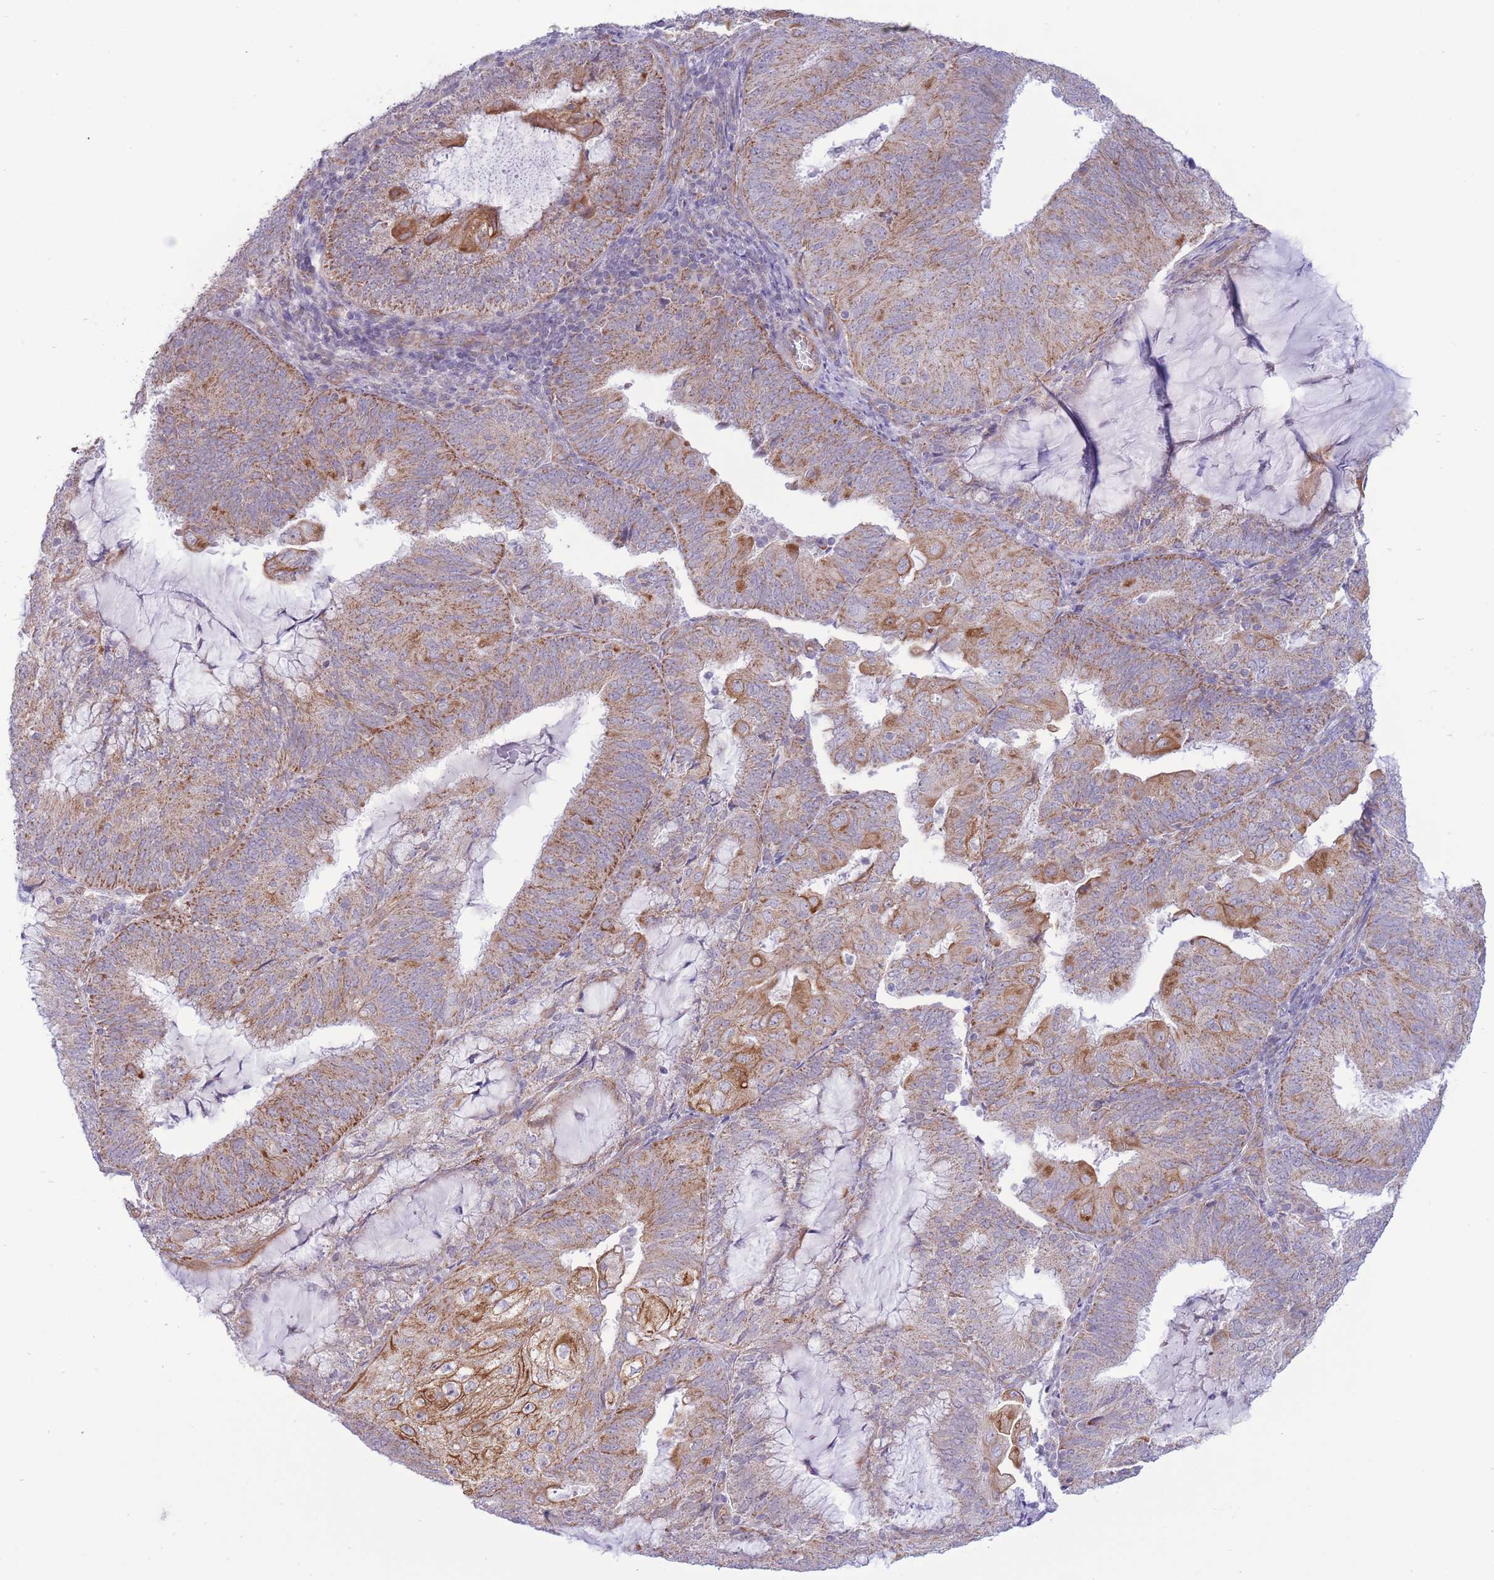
{"staining": {"intensity": "moderate", "quantity": ">75%", "location": "cytoplasmic/membranous"}, "tissue": "endometrial cancer", "cell_type": "Tumor cells", "image_type": "cancer", "snomed": [{"axis": "morphology", "description": "Adenocarcinoma, NOS"}, {"axis": "topography", "description": "Endometrium"}], "caption": "This micrograph displays endometrial cancer (adenocarcinoma) stained with IHC to label a protein in brown. The cytoplasmic/membranous of tumor cells show moderate positivity for the protein. Nuclei are counter-stained blue.", "gene": "MRPS31", "patient": {"sex": "female", "age": 81}}